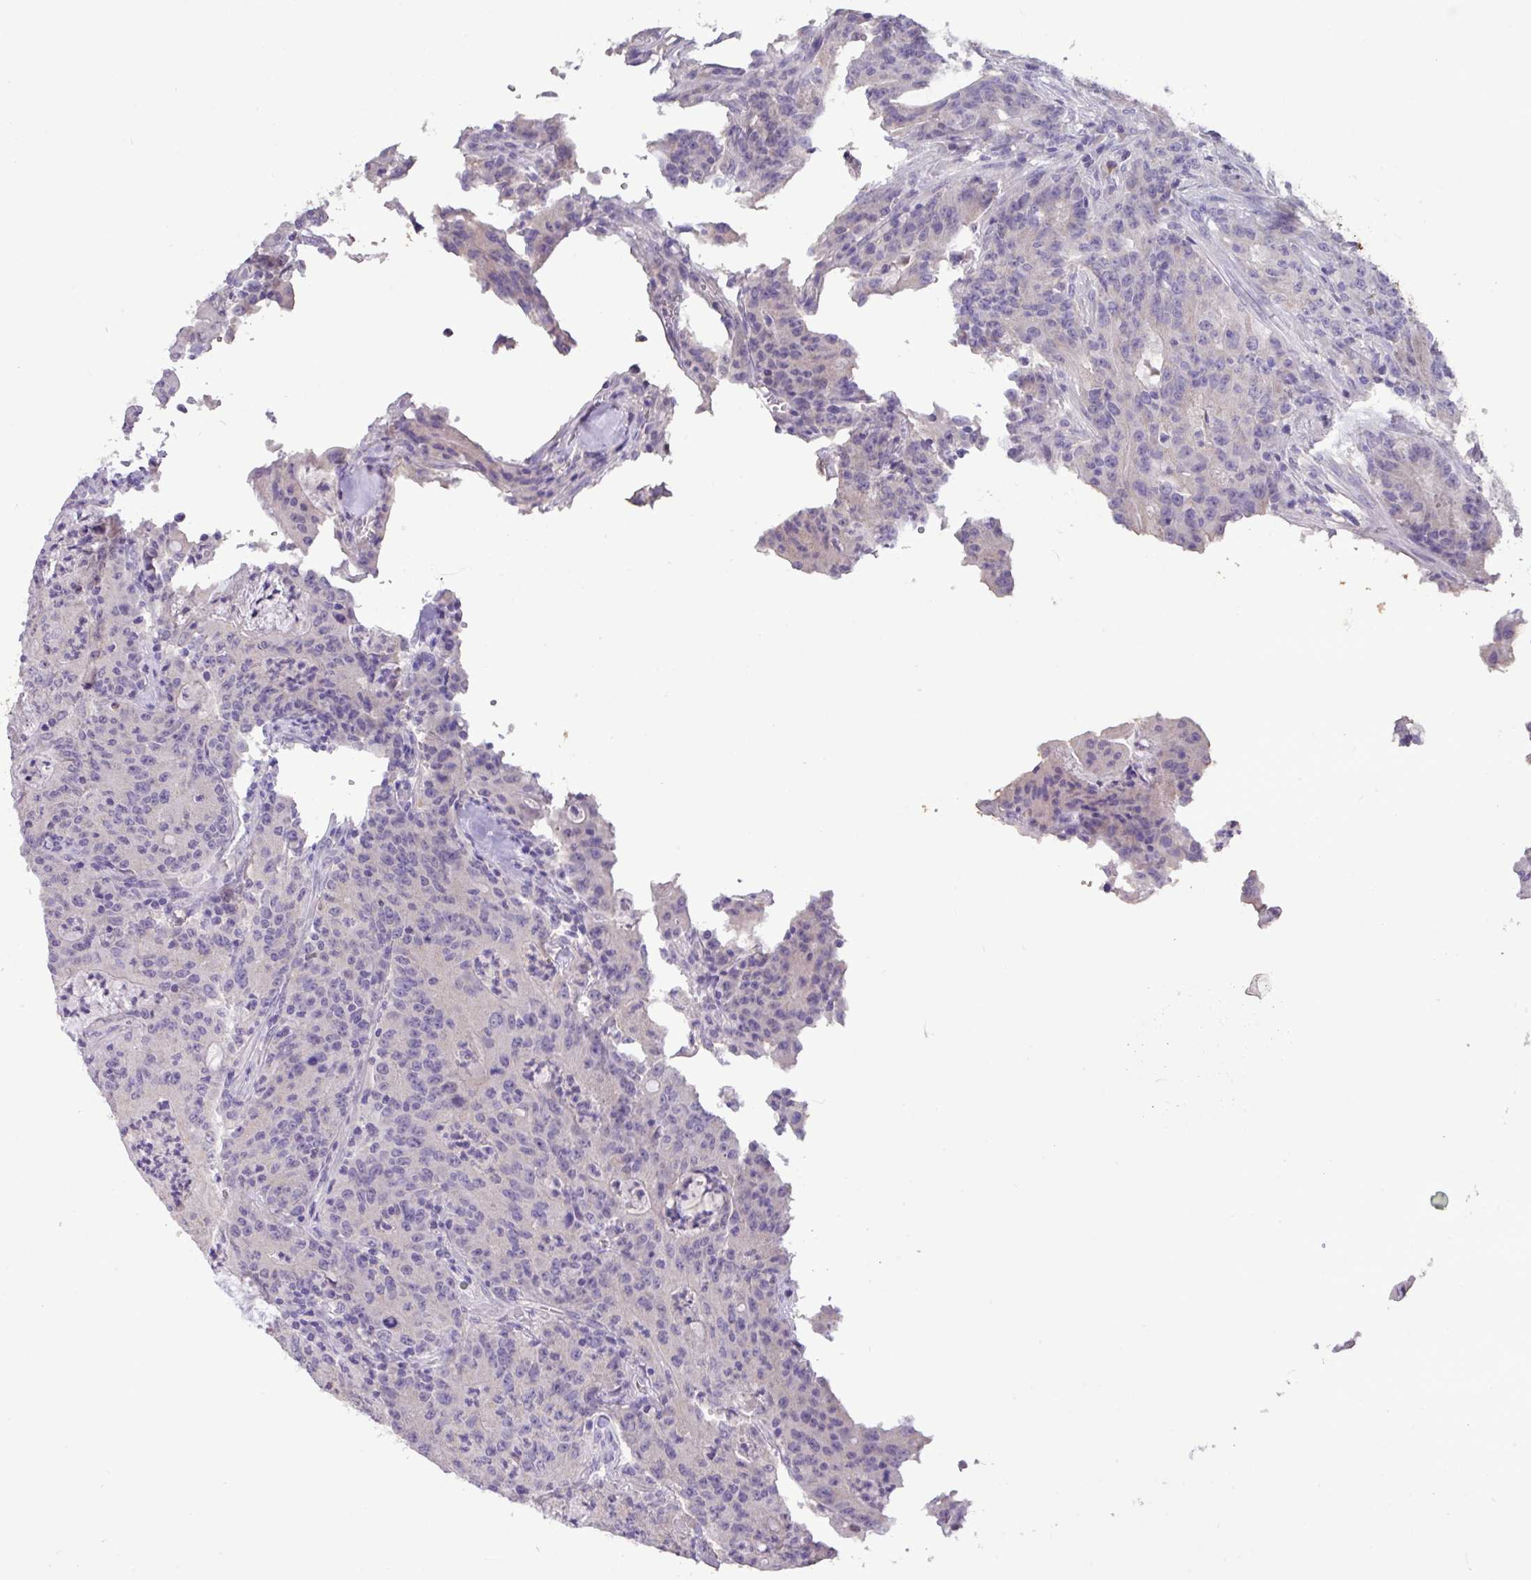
{"staining": {"intensity": "negative", "quantity": "none", "location": "none"}, "tissue": "colorectal cancer", "cell_type": "Tumor cells", "image_type": "cancer", "snomed": [{"axis": "morphology", "description": "Adenocarcinoma, NOS"}, {"axis": "topography", "description": "Colon"}], "caption": "High power microscopy photomicrograph of an immunohistochemistry (IHC) image of adenocarcinoma (colorectal), revealing no significant positivity in tumor cells. (DAB immunohistochemistry, high magnification).", "gene": "PAX8", "patient": {"sex": "male", "age": 83}}